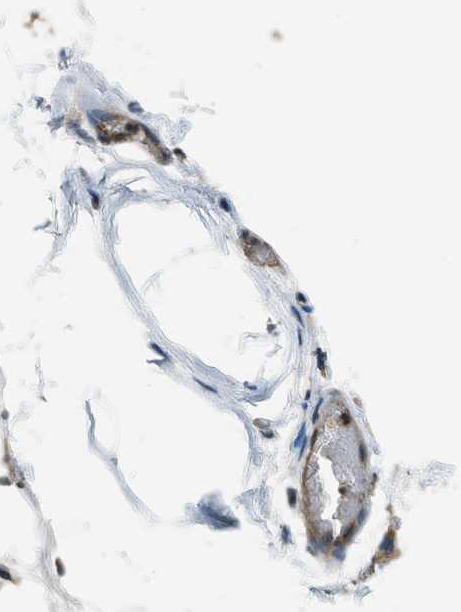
{"staining": {"intensity": "weak", "quantity": ">75%", "location": "cytoplasmic/membranous,nuclear"}, "tissue": "adipose tissue", "cell_type": "Adipocytes", "image_type": "normal", "snomed": [{"axis": "morphology", "description": "Normal tissue, NOS"}, {"axis": "topography", "description": "Breast"}, {"axis": "topography", "description": "Soft tissue"}], "caption": "Protein expression by immunohistochemistry shows weak cytoplasmic/membranous,nuclear expression in approximately >75% of adipocytes in normal adipose tissue.", "gene": "ASAP2", "patient": {"sex": "female", "age": 75}}